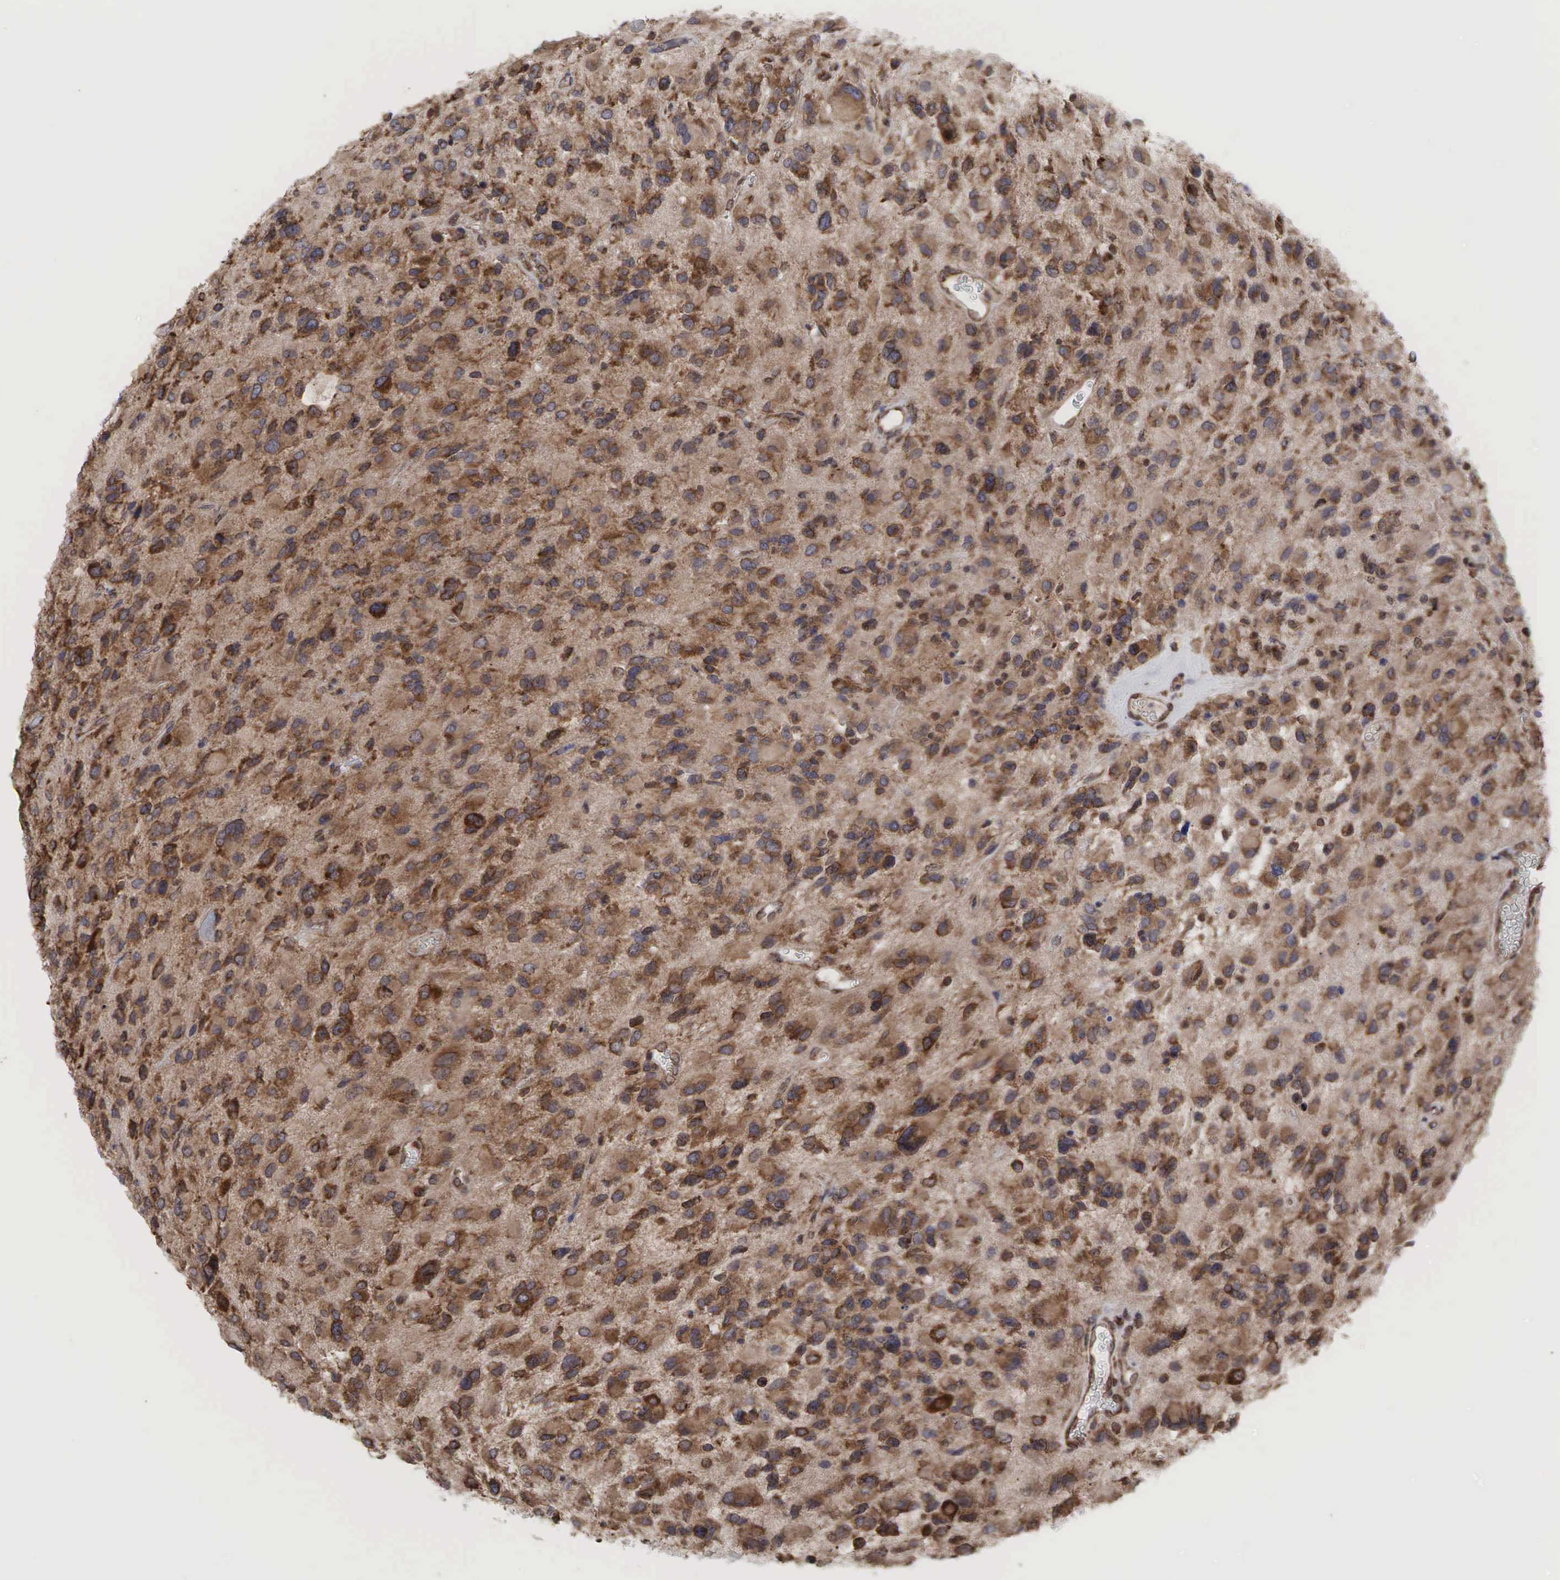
{"staining": {"intensity": "moderate", "quantity": "25%-75%", "location": "cytoplasmic/membranous"}, "tissue": "glioma", "cell_type": "Tumor cells", "image_type": "cancer", "snomed": [{"axis": "morphology", "description": "Glioma, malignant, High grade"}, {"axis": "topography", "description": "Brain"}], "caption": "Immunohistochemical staining of malignant high-grade glioma reveals medium levels of moderate cytoplasmic/membranous protein expression in approximately 25%-75% of tumor cells.", "gene": "PABPC5", "patient": {"sex": "male", "age": 69}}